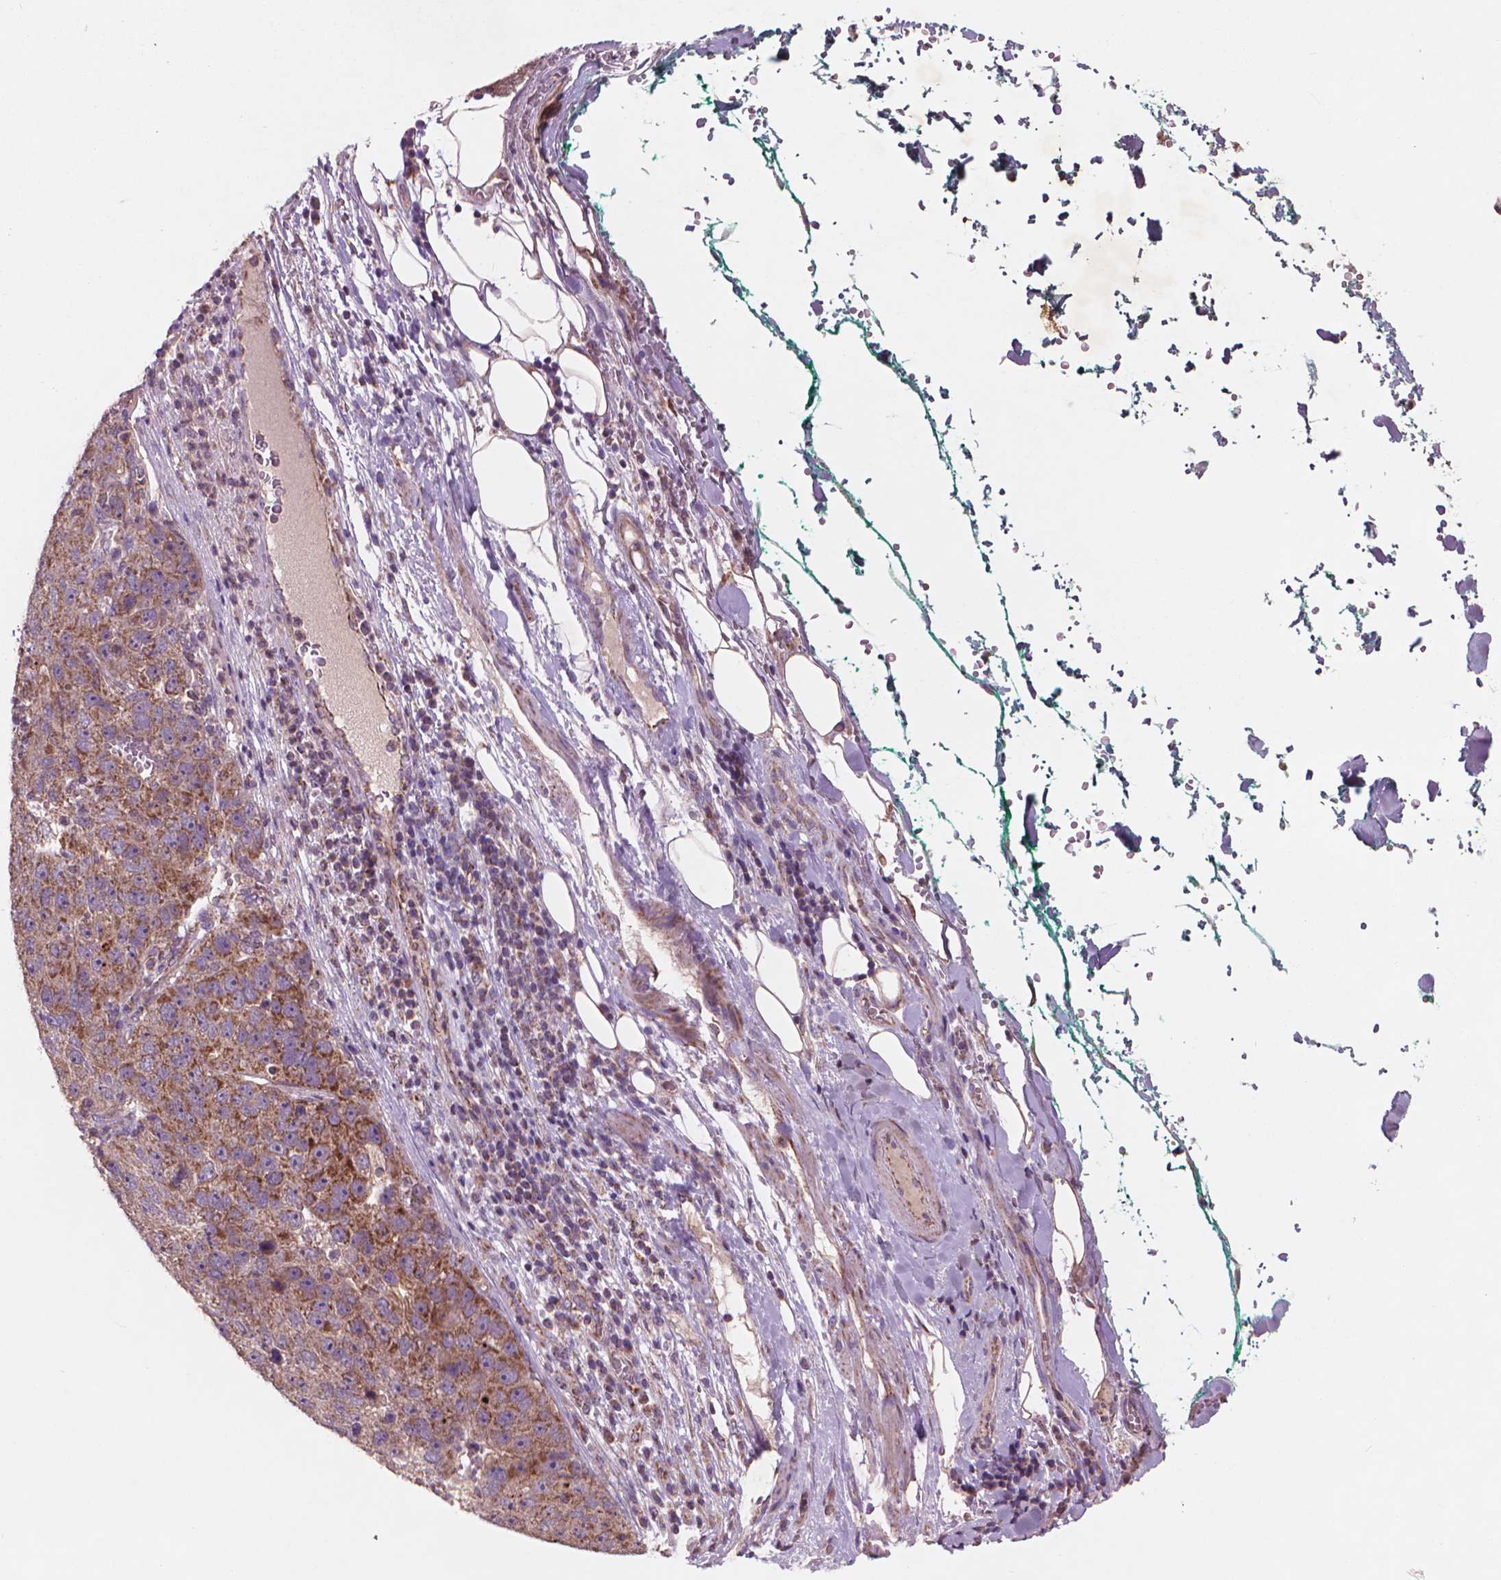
{"staining": {"intensity": "moderate", "quantity": ">75%", "location": "cytoplasmic/membranous"}, "tissue": "pancreatic cancer", "cell_type": "Tumor cells", "image_type": "cancer", "snomed": [{"axis": "morphology", "description": "Adenocarcinoma, NOS"}, {"axis": "topography", "description": "Pancreas"}], "caption": "Pancreatic adenocarcinoma stained with a protein marker exhibits moderate staining in tumor cells.", "gene": "NLRX1", "patient": {"sex": "female", "age": 61}}